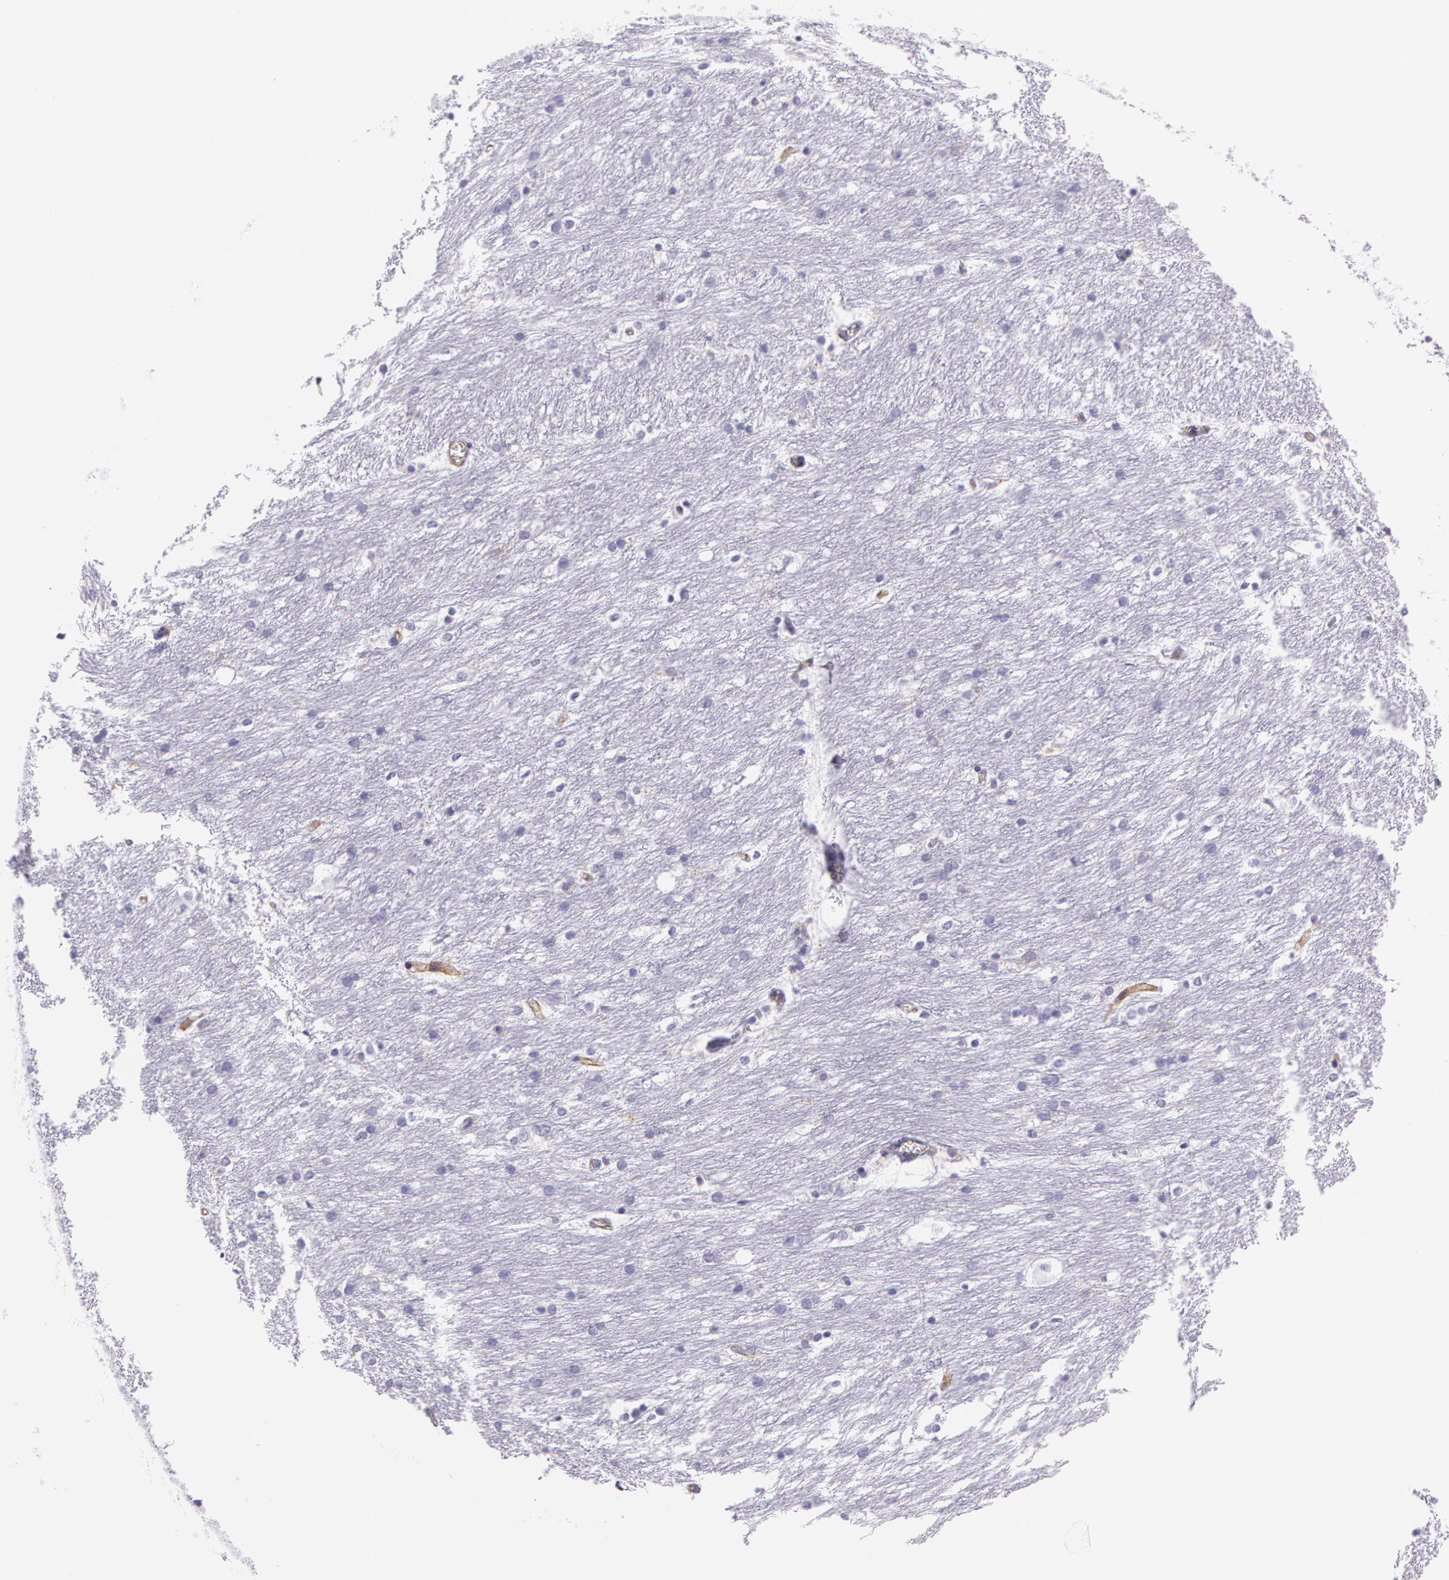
{"staining": {"intensity": "negative", "quantity": "none", "location": "none"}, "tissue": "caudate", "cell_type": "Glial cells", "image_type": "normal", "snomed": [{"axis": "morphology", "description": "Normal tissue, NOS"}, {"axis": "topography", "description": "Lateral ventricle wall"}], "caption": "Glial cells are negative for brown protein staining in normal caudate.", "gene": "LY75", "patient": {"sex": "female", "age": 19}}